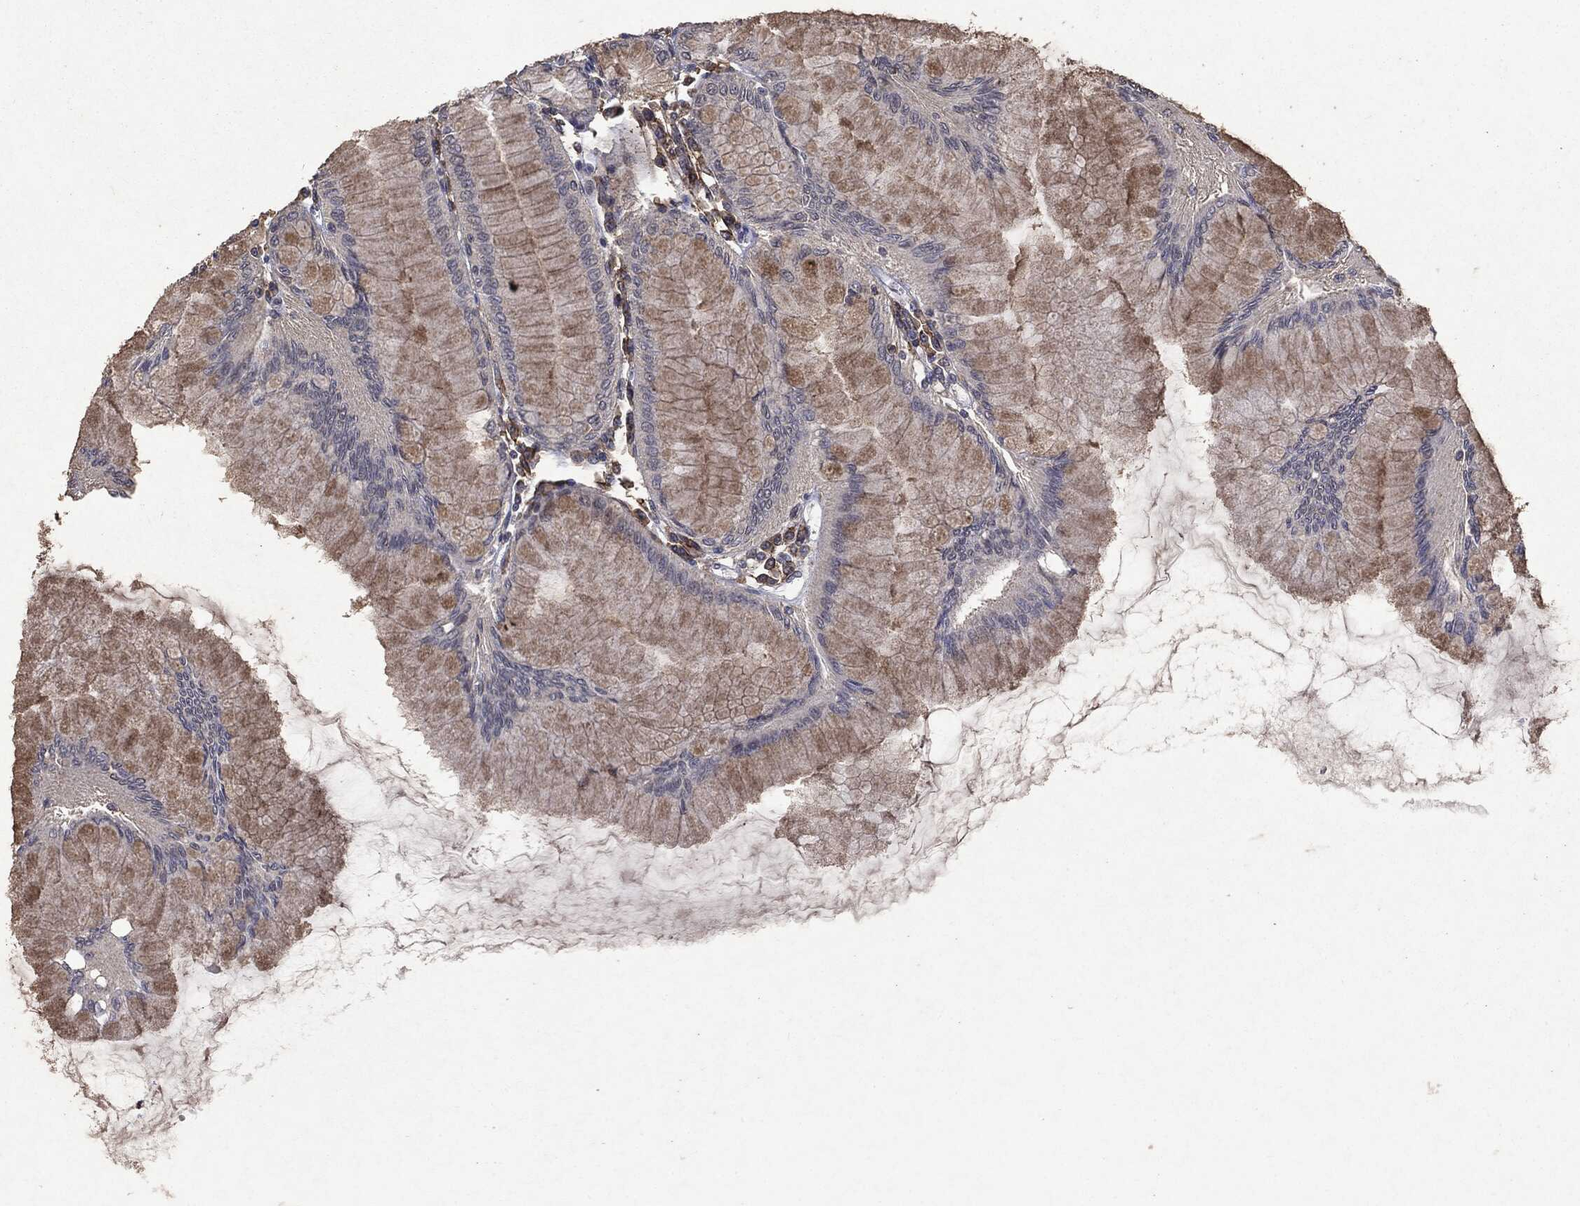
{"staining": {"intensity": "weak", "quantity": ">75%", "location": "cytoplasmic/membranous"}, "tissue": "stomach", "cell_type": "Glandular cells", "image_type": "normal", "snomed": [{"axis": "morphology", "description": "Normal tissue, NOS"}, {"axis": "topography", "description": "Stomach"}], "caption": "Weak cytoplasmic/membranous protein expression is present in about >75% of glandular cells in stomach. The staining was performed using DAB to visualize the protein expression in brown, while the nuclei were stained in blue with hematoxylin (Magnification: 20x).", "gene": "PTEN", "patient": {"sex": "female", "age": 57}}